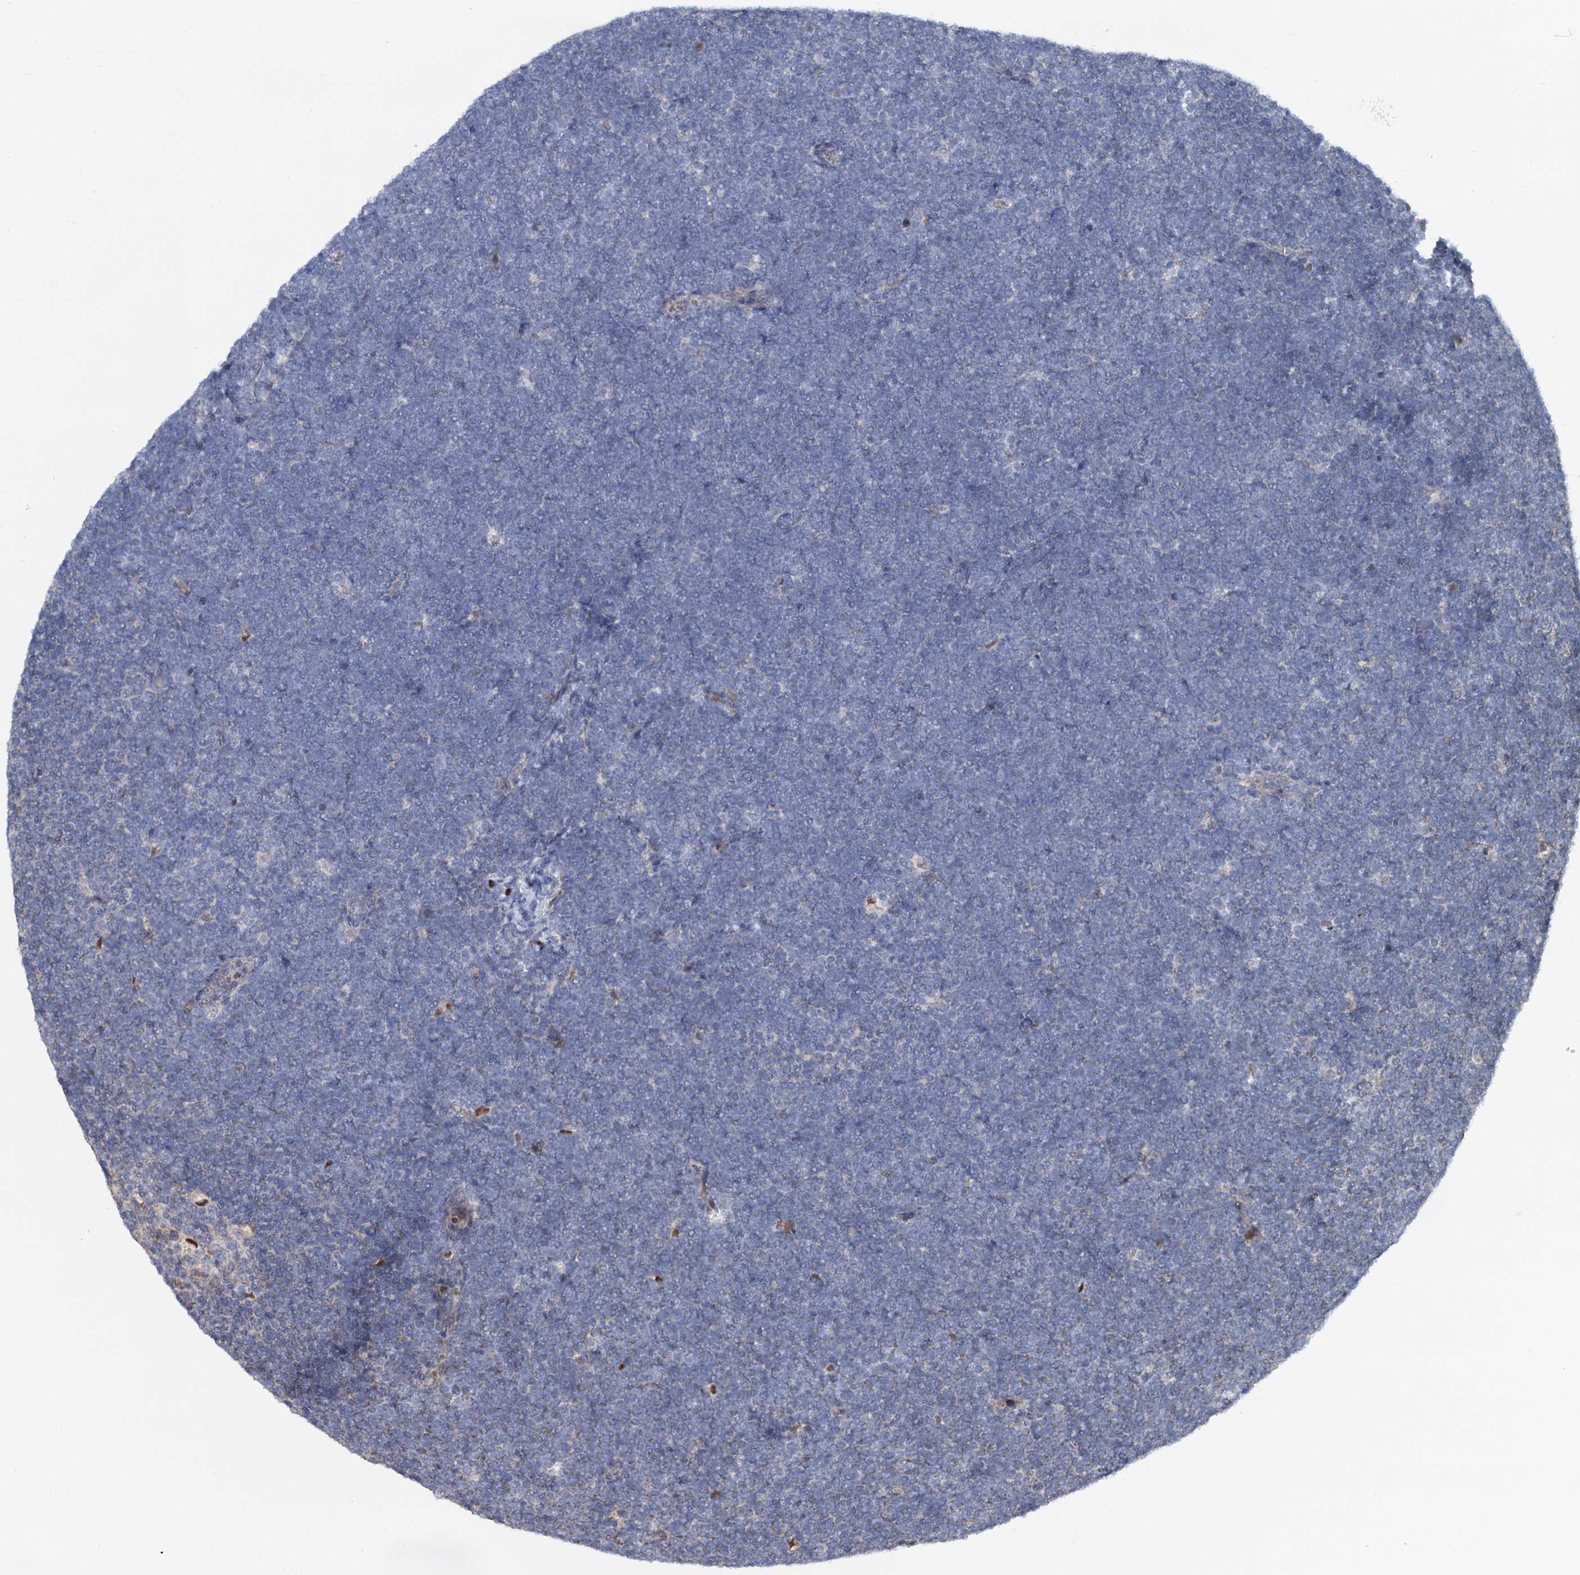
{"staining": {"intensity": "negative", "quantity": "none", "location": "none"}, "tissue": "lymphoma", "cell_type": "Tumor cells", "image_type": "cancer", "snomed": [{"axis": "morphology", "description": "Malignant lymphoma, non-Hodgkin's type, High grade"}, {"axis": "topography", "description": "Lymph node"}], "caption": "Tumor cells show no significant protein expression in lymphoma.", "gene": "ALKBH7", "patient": {"sex": "male", "age": 13}}